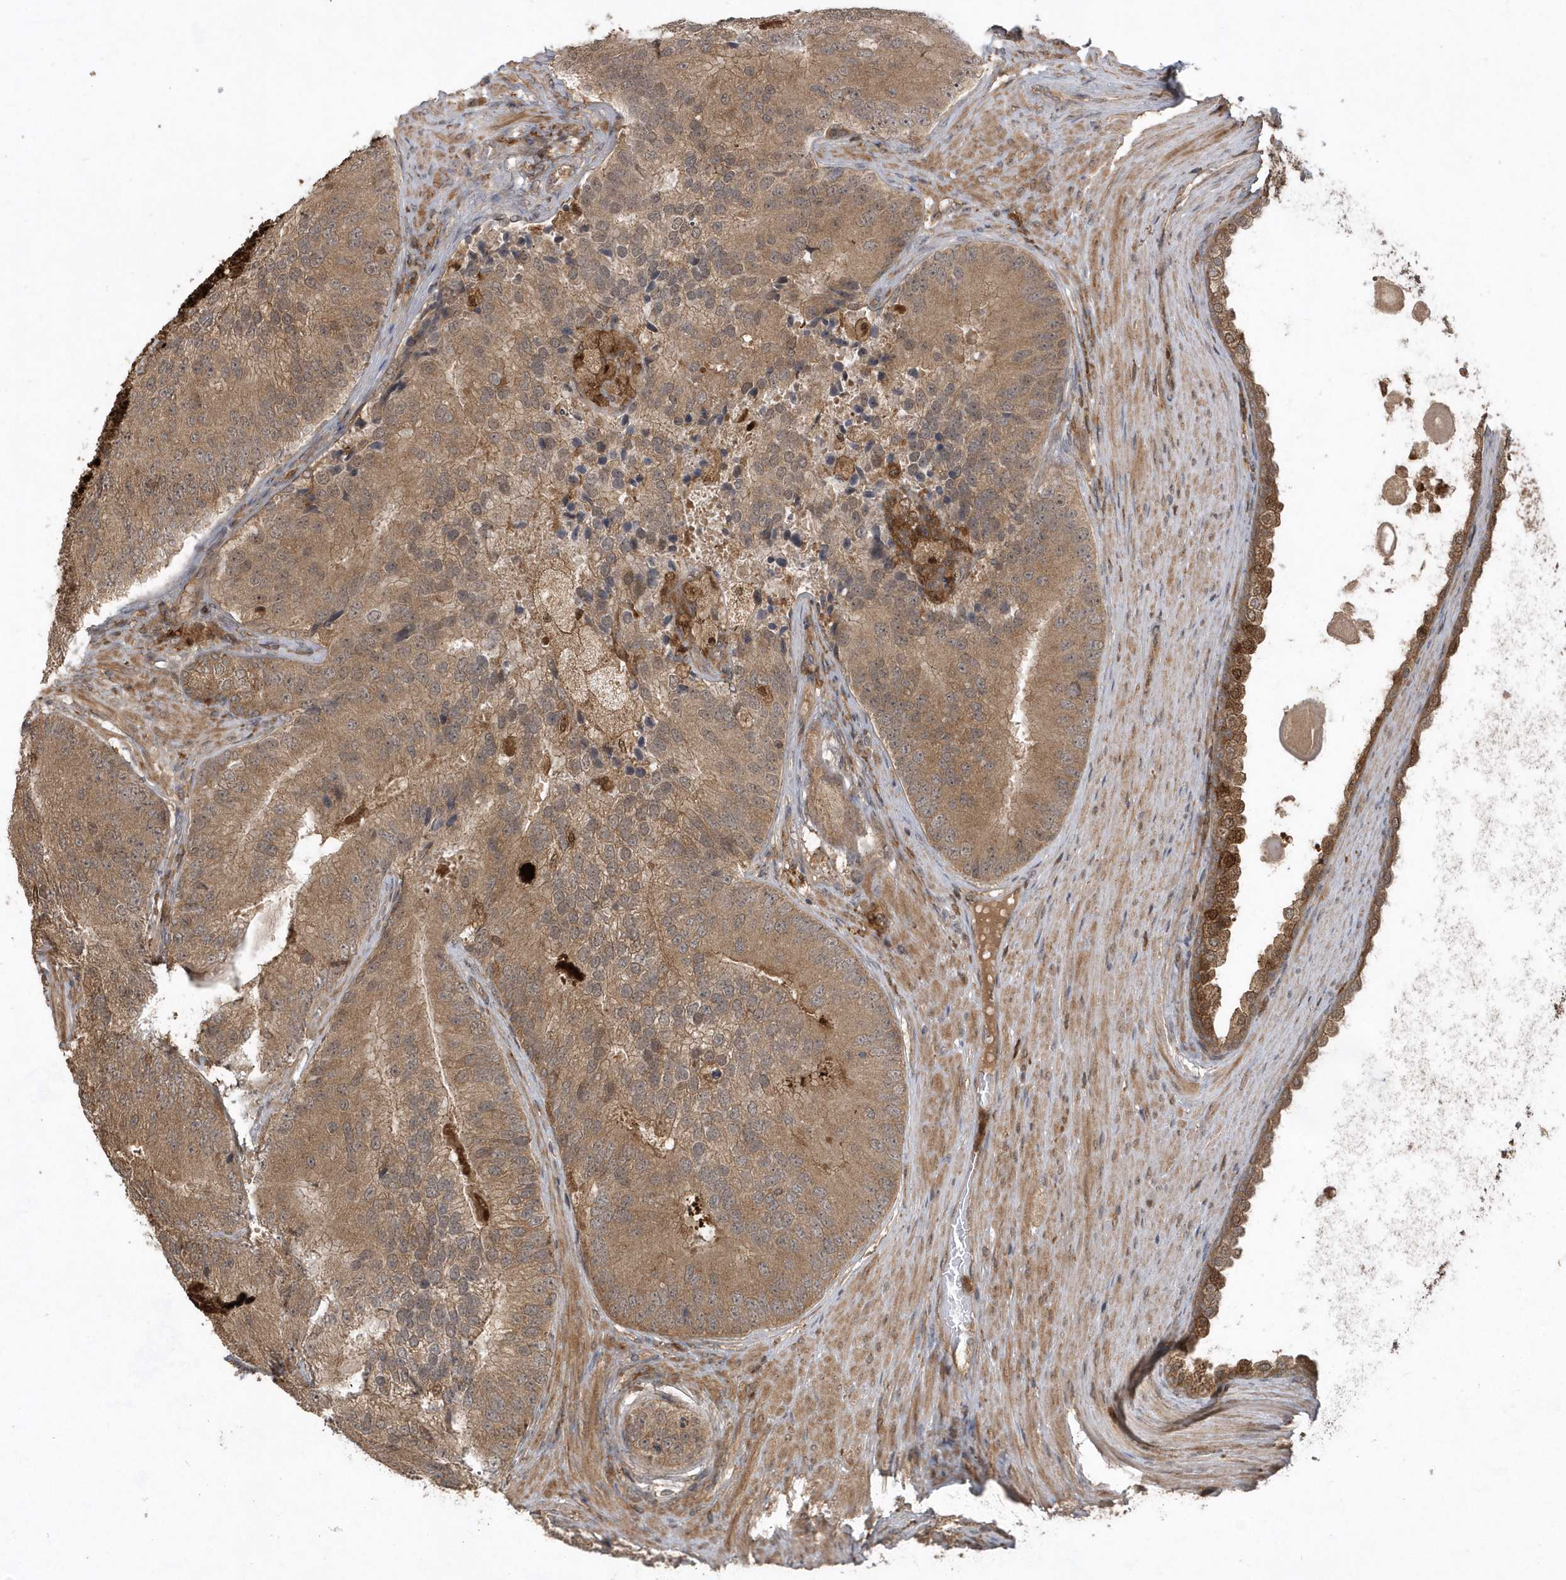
{"staining": {"intensity": "moderate", "quantity": ">75%", "location": "cytoplasmic/membranous"}, "tissue": "prostate cancer", "cell_type": "Tumor cells", "image_type": "cancer", "snomed": [{"axis": "morphology", "description": "Adenocarcinoma, High grade"}, {"axis": "topography", "description": "Prostate"}], "caption": "Brown immunohistochemical staining in human prostate adenocarcinoma (high-grade) exhibits moderate cytoplasmic/membranous staining in approximately >75% of tumor cells.", "gene": "LACC1", "patient": {"sex": "male", "age": 70}}